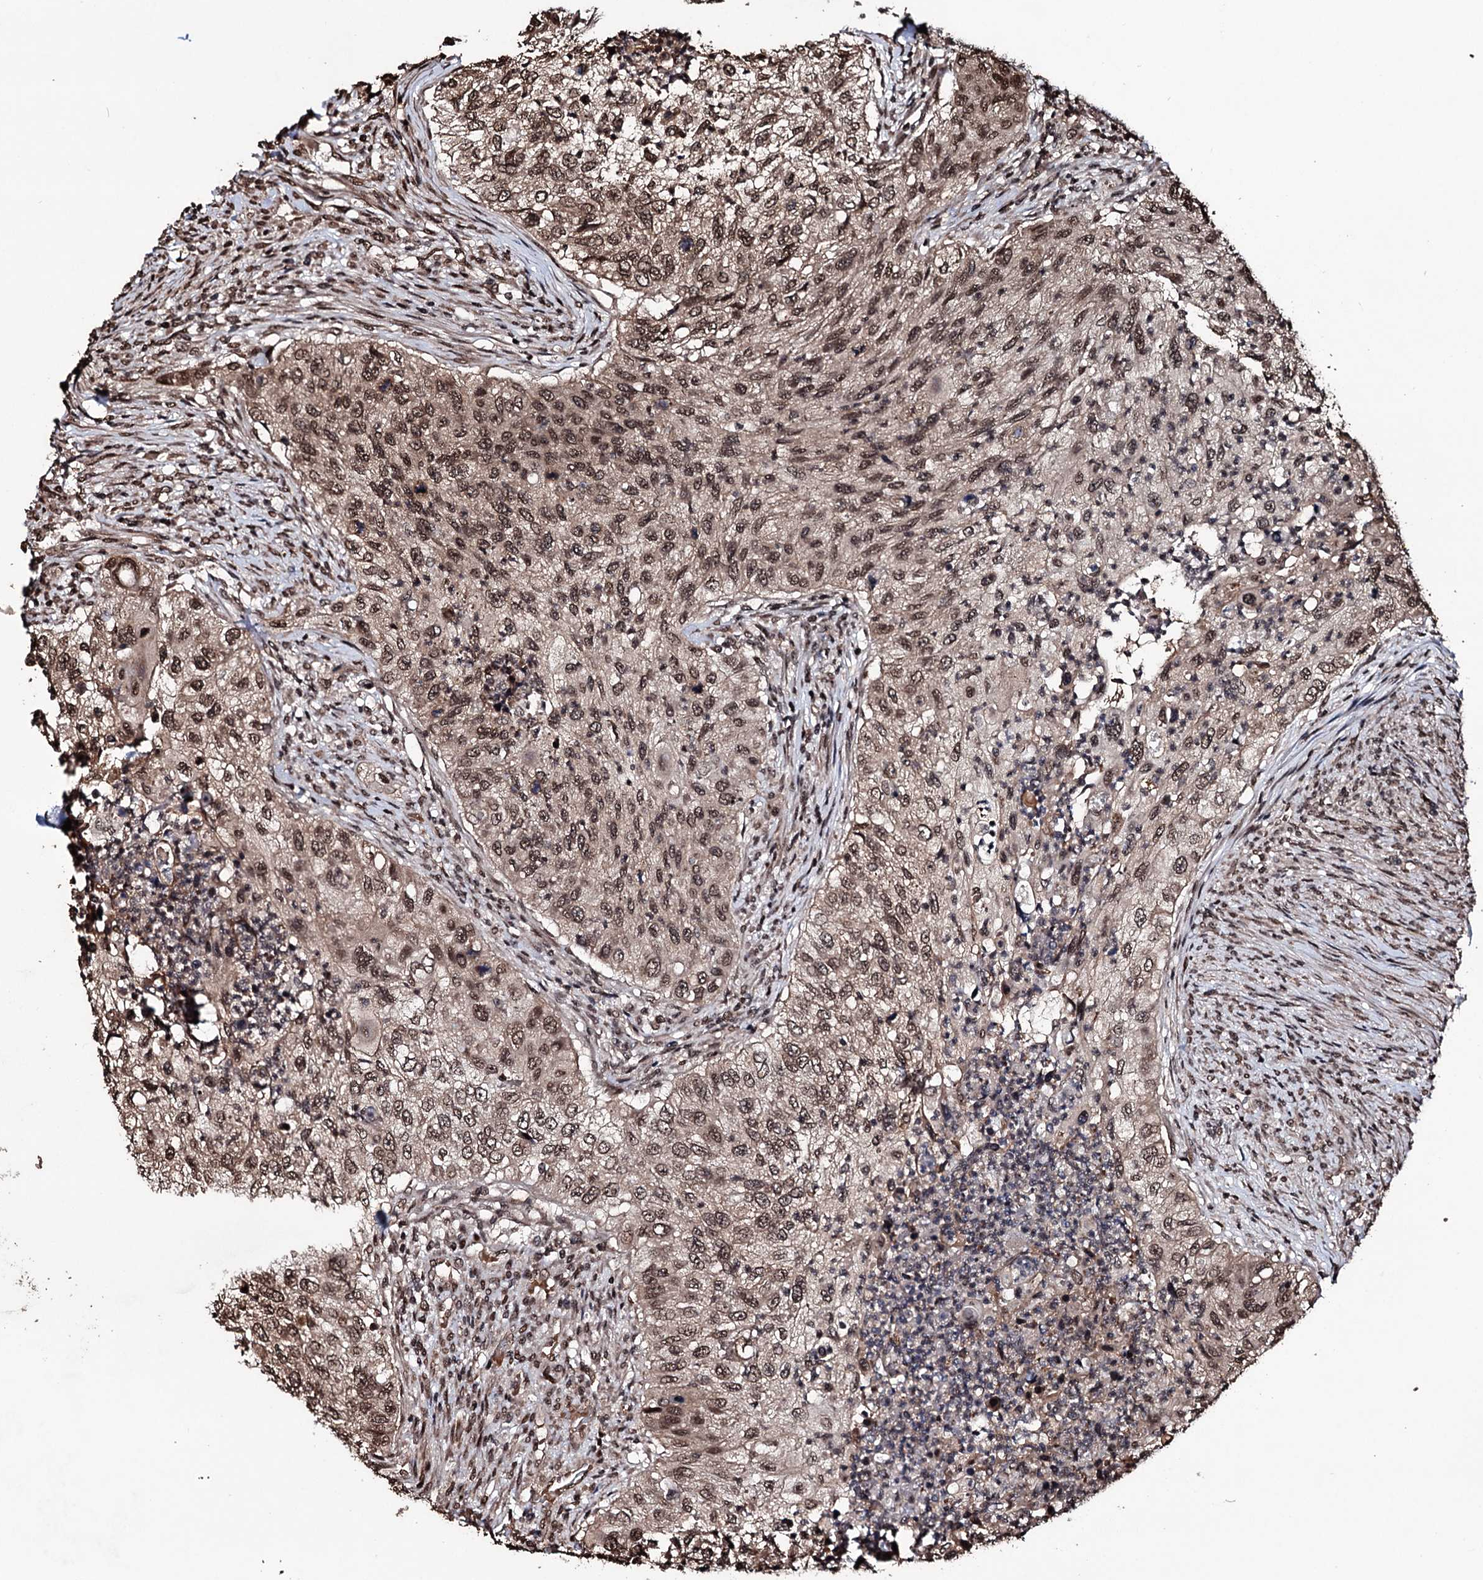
{"staining": {"intensity": "moderate", "quantity": ">75%", "location": "cytoplasmic/membranous,nuclear"}, "tissue": "urothelial cancer", "cell_type": "Tumor cells", "image_type": "cancer", "snomed": [{"axis": "morphology", "description": "Urothelial carcinoma, High grade"}, {"axis": "topography", "description": "Urinary bladder"}], "caption": "Protein staining of urothelial carcinoma (high-grade) tissue exhibits moderate cytoplasmic/membranous and nuclear expression in approximately >75% of tumor cells.", "gene": "EYA4", "patient": {"sex": "female", "age": 60}}